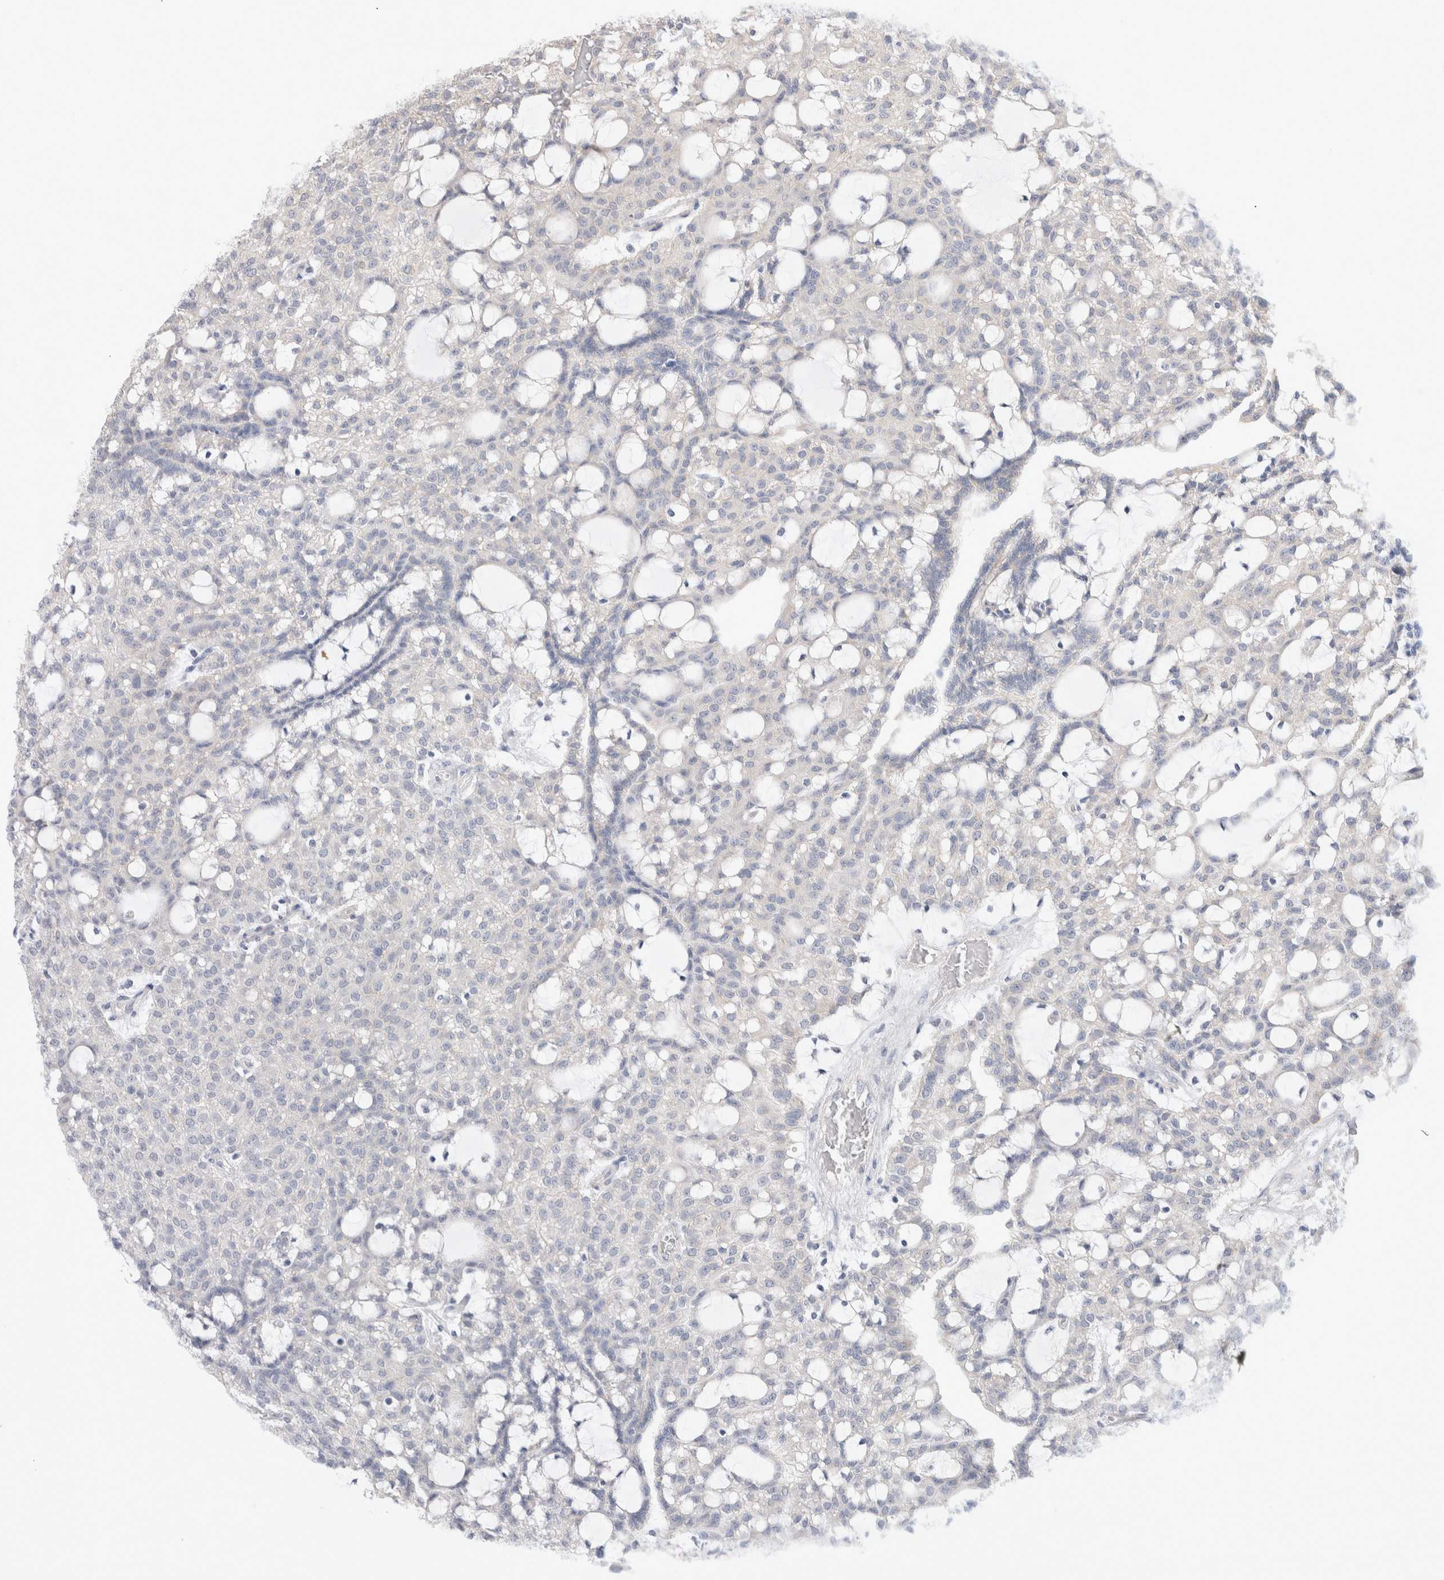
{"staining": {"intensity": "negative", "quantity": "none", "location": "none"}, "tissue": "renal cancer", "cell_type": "Tumor cells", "image_type": "cancer", "snomed": [{"axis": "morphology", "description": "Adenocarcinoma, NOS"}, {"axis": "topography", "description": "Kidney"}], "caption": "Tumor cells are negative for brown protein staining in renal cancer (adenocarcinoma).", "gene": "DMD", "patient": {"sex": "male", "age": 63}}